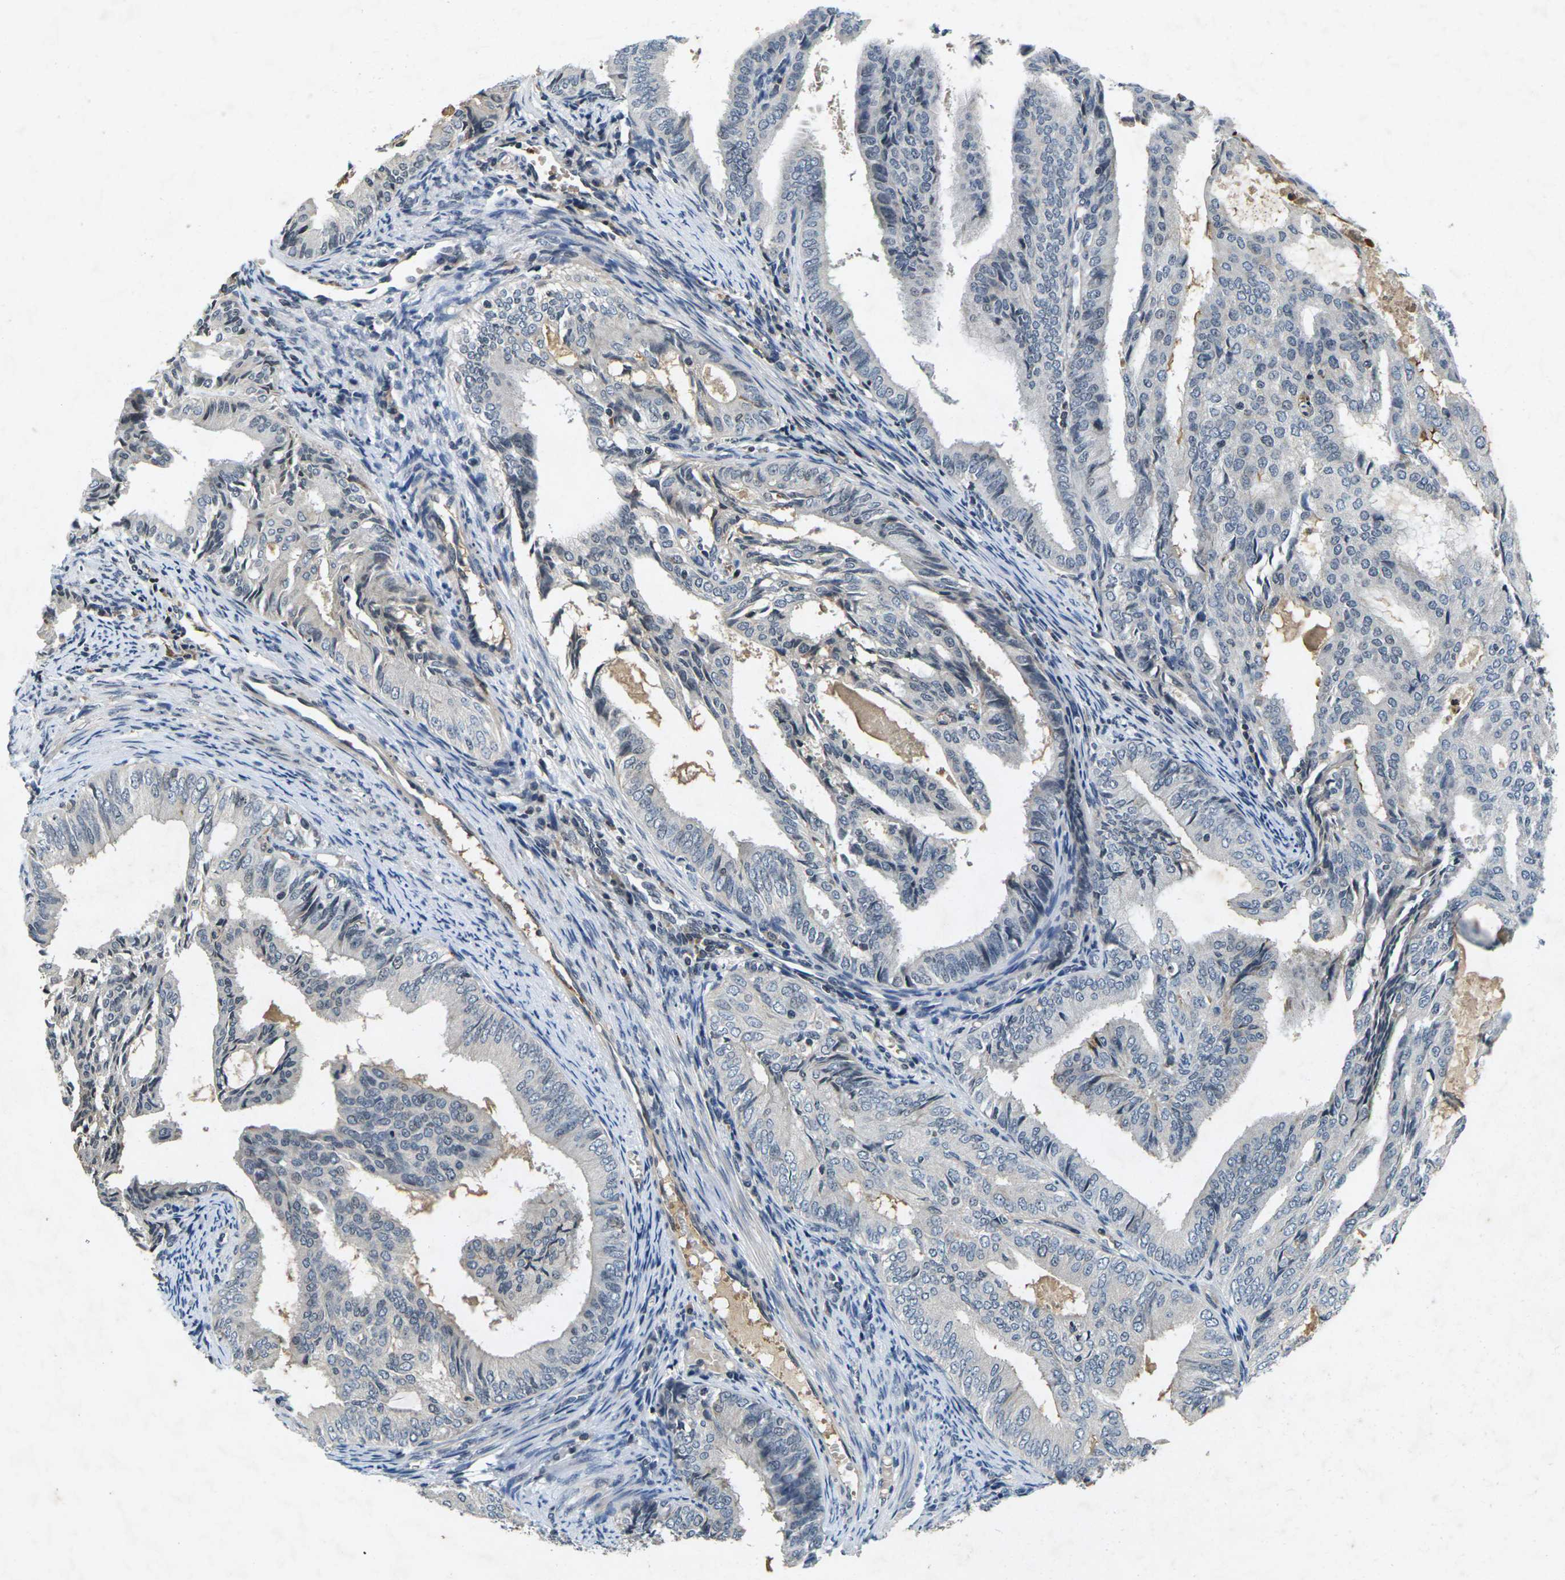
{"staining": {"intensity": "negative", "quantity": "none", "location": "none"}, "tissue": "endometrial cancer", "cell_type": "Tumor cells", "image_type": "cancer", "snomed": [{"axis": "morphology", "description": "Adenocarcinoma, NOS"}, {"axis": "topography", "description": "Endometrium"}], "caption": "Immunohistochemical staining of endometrial adenocarcinoma demonstrates no significant staining in tumor cells.", "gene": "C1QC", "patient": {"sex": "female", "age": 58}}